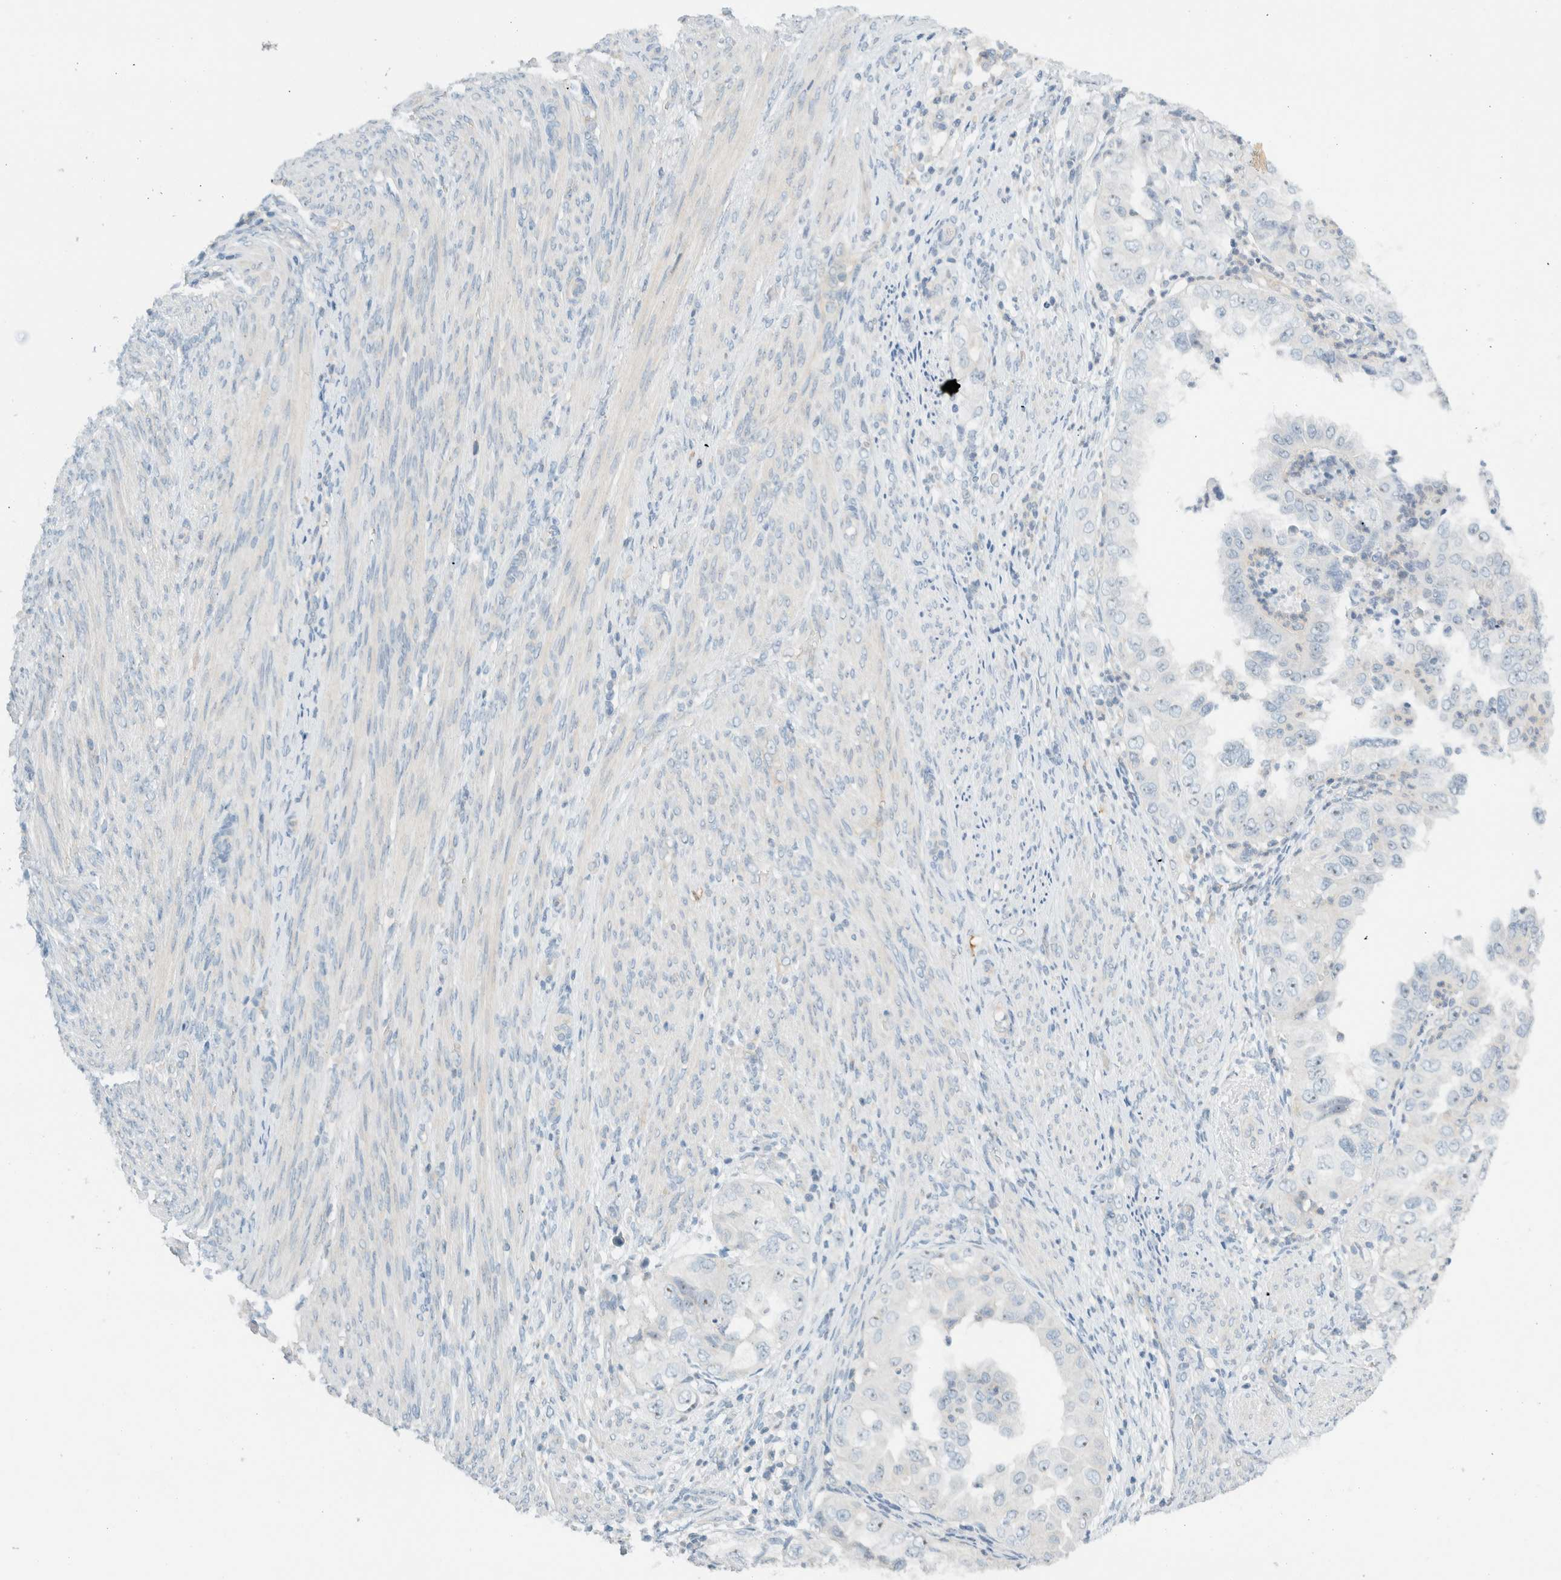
{"staining": {"intensity": "negative", "quantity": "none", "location": "none"}, "tissue": "endometrial cancer", "cell_type": "Tumor cells", "image_type": "cancer", "snomed": [{"axis": "morphology", "description": "Adenocarcinoma, NOS"}, {"axis": "topography", "description": "Endometrium"}], "caption": "Immunohistochemistry micrograph of neoplastic tissue: adenocarcinoma (endometrial) stained with DAB (3,3'-diaminobenzidine) shows no significant protein expression in tumor cells.", "gene": "NDE1", "patient": {"sex": "female", "age": 85}}